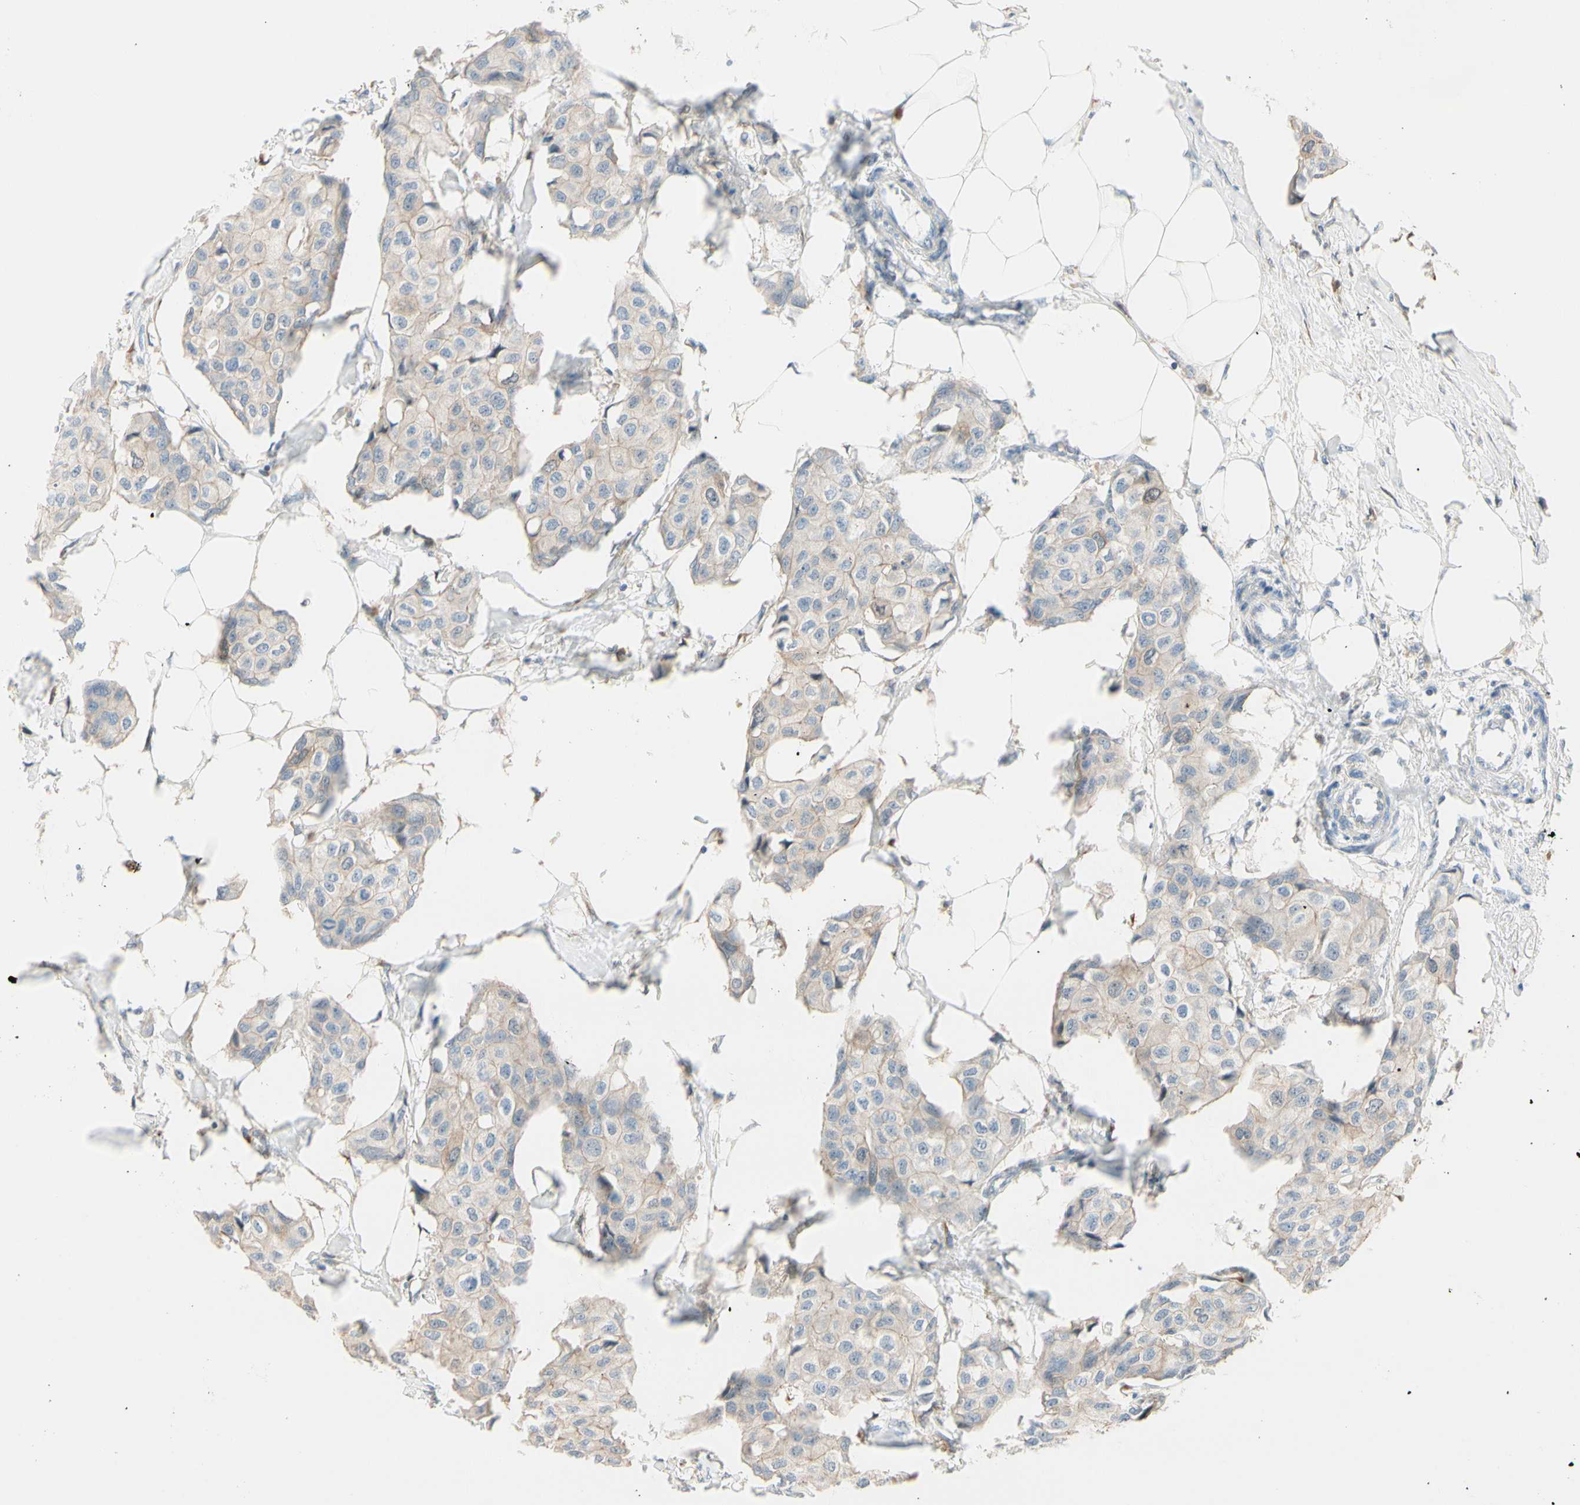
{"staining": {"intensity": "weak", "quantity": "<25%", "location": "cytoplasmic/membranous"}, "tissue": "breast cancer", "cell_type": "Tumor cells", "image_type": "cancer", "snomed": [{"axis": "morphology", "description": "Duct carcinoma"}, {"axis": "topography", "description": "Breast"}], "caption": "Image shows no significant protein expression in tumor cells of intraductal carcinoma (breast). (DAB IHC visualized using brightfield microscopy, high magnification).", "gene": "PTTG1", "patient": {"sex": "female", "age": 80}}